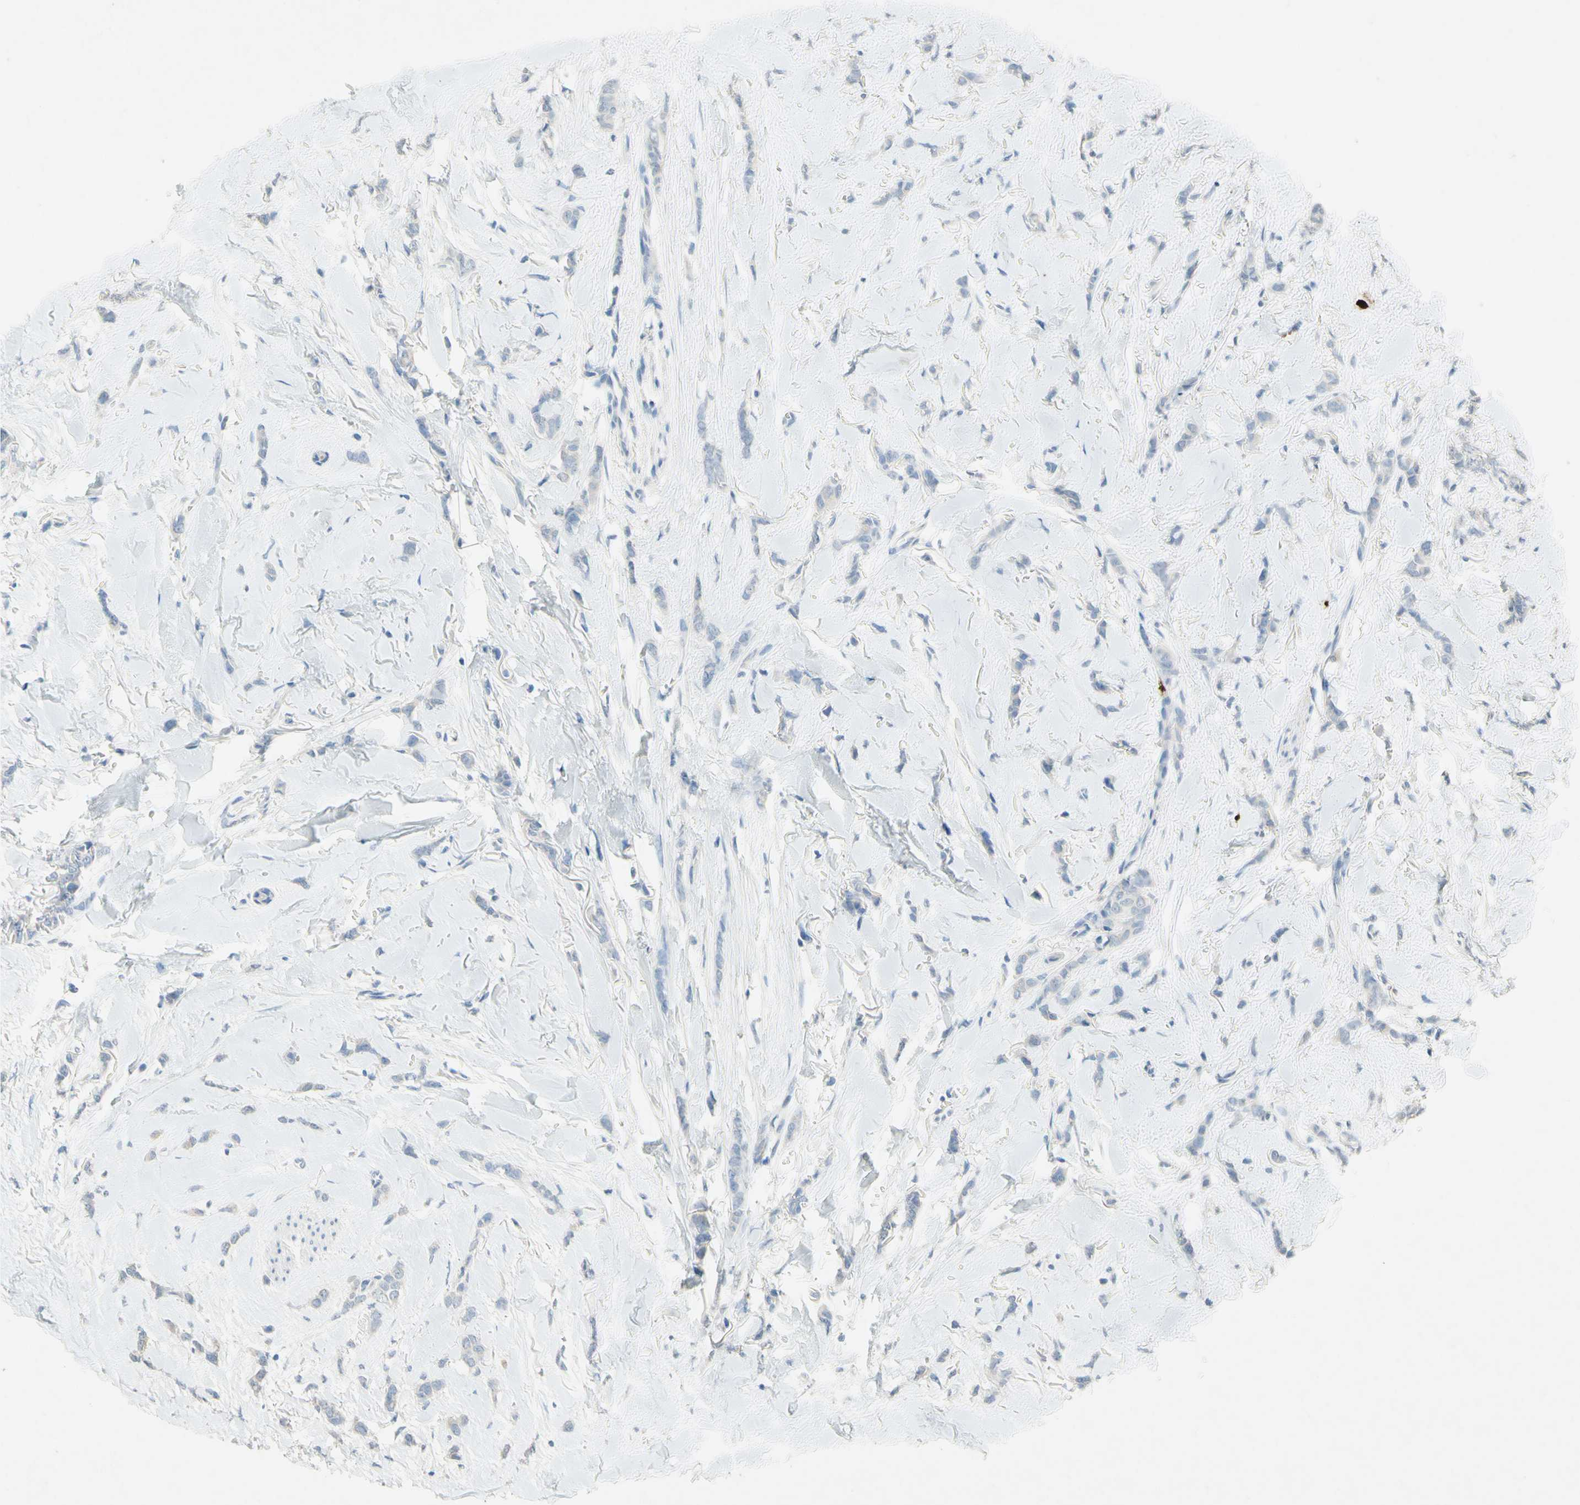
{"staining": {"intensity": "negative", "quantity": "none", "location": "none"}, "tissue": "breast cancer", "cell_type": "Tumor cells", "image_type": "cancer", "snomed": [{"axis": "morphology", "description": "Lobular carcinoma"}, {"axis": "topography", "description": "Skin"}, {"axis": "topography", "description": "Breast"}], "caption": "DAB immunohistochemical staining of human breast lobular carcinoma reveals no significant staining in tumor cells.", "gene": "NFKBIZ", "patient": {"sex": "female", "age": 46}}